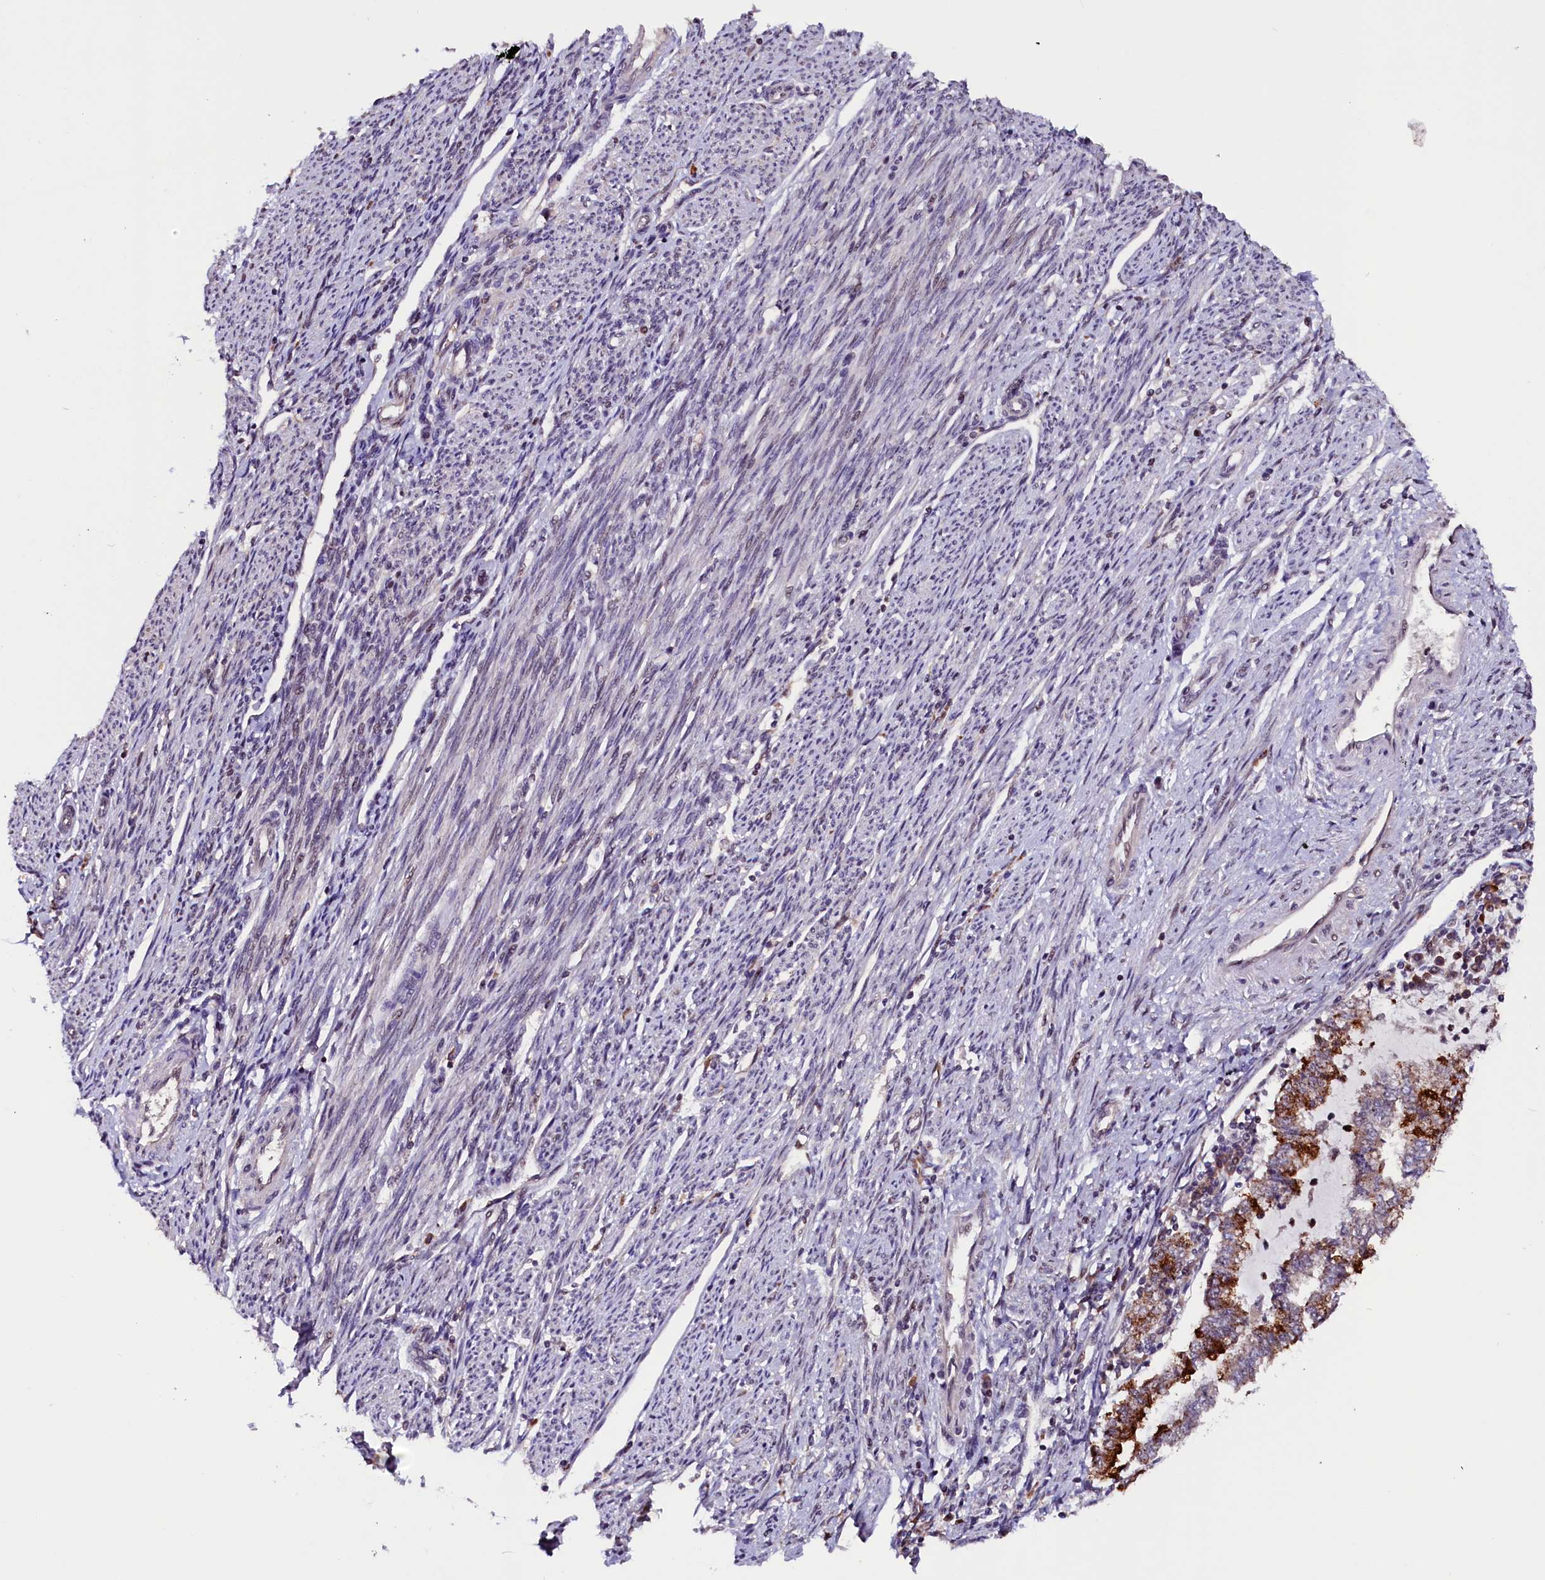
{"staining": {"intensity": "strong", "quantity": "25%-75%", "location": "cytoplasmic/membranous"}, "tissue": "endometrial cancer", "cell_type": "Tumor cells", "image_type": "cancer", "snomed": [{"axis": "morphology", "description": "Adenocarcinoma, NOS"}, {"axis": "topography", "description": "Endometrium"}], "caption": "Immunohistochemistry of human endometrial adenocarcinoma shows high levels of strong cytoplasmic/membranous staining in approximately 25%-75% of tumor cells.", "gene": "RNMT", "patient": {"sex": "female", "age": 79}}